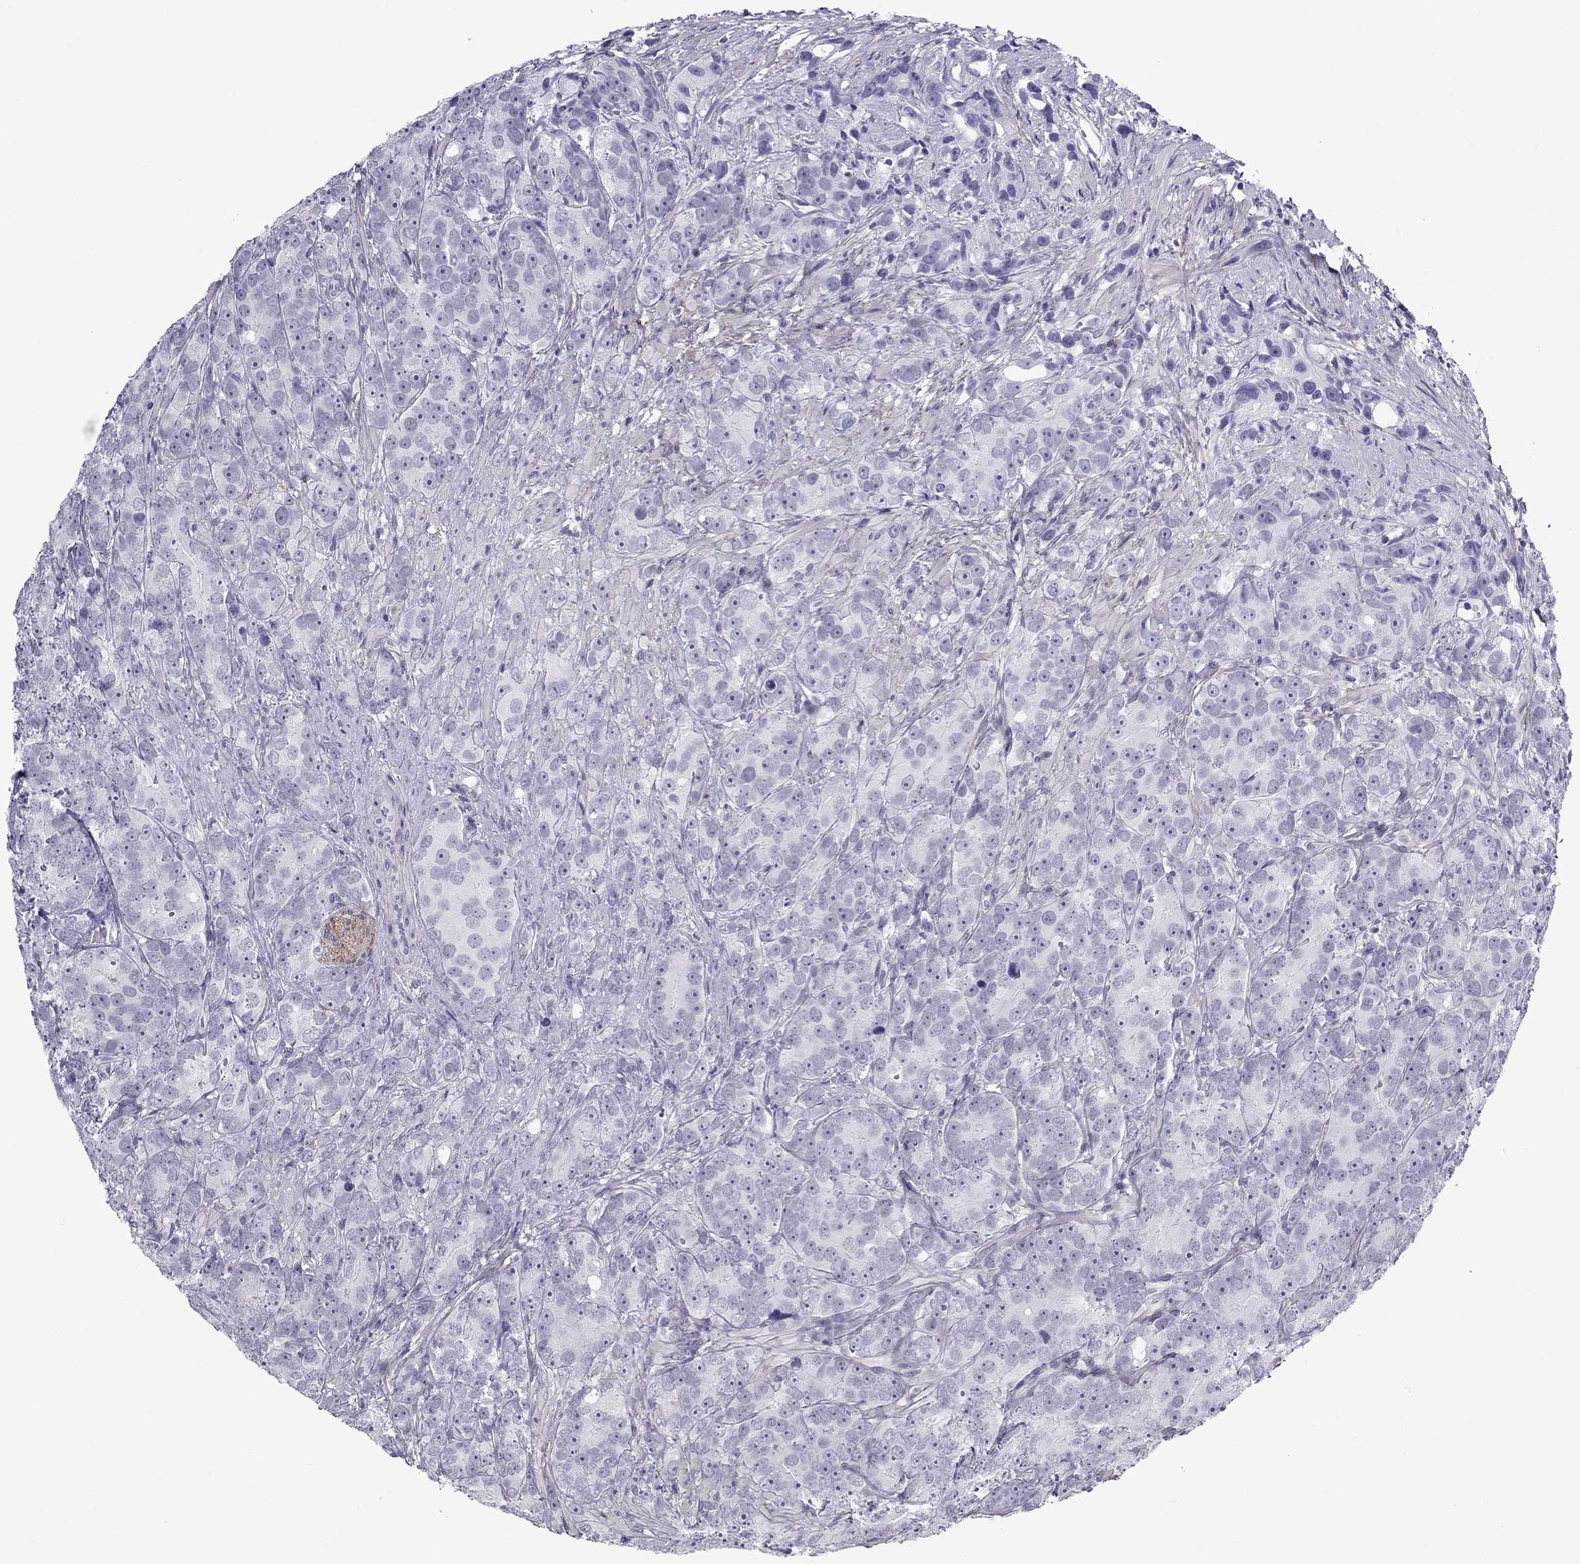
{"staining": {"intensity": "negative", "quantity": "none", "location": "none"}, "tissue": "prostate cancer", "cell_type": "Tumor cells", "image_type": "cancer", "snomed": [{"axis": "morphology", "description": "Adenocarcinoma, High grade"}, {"axis": "topography", "description": "Prostate"}], "caption": "IHC of prostate cancer (adenocarcinoma (high-grade)) reveals no expression in tumor cells.", "gene": "ZNF646", "patient": {"sex": "male", "age": 90}}